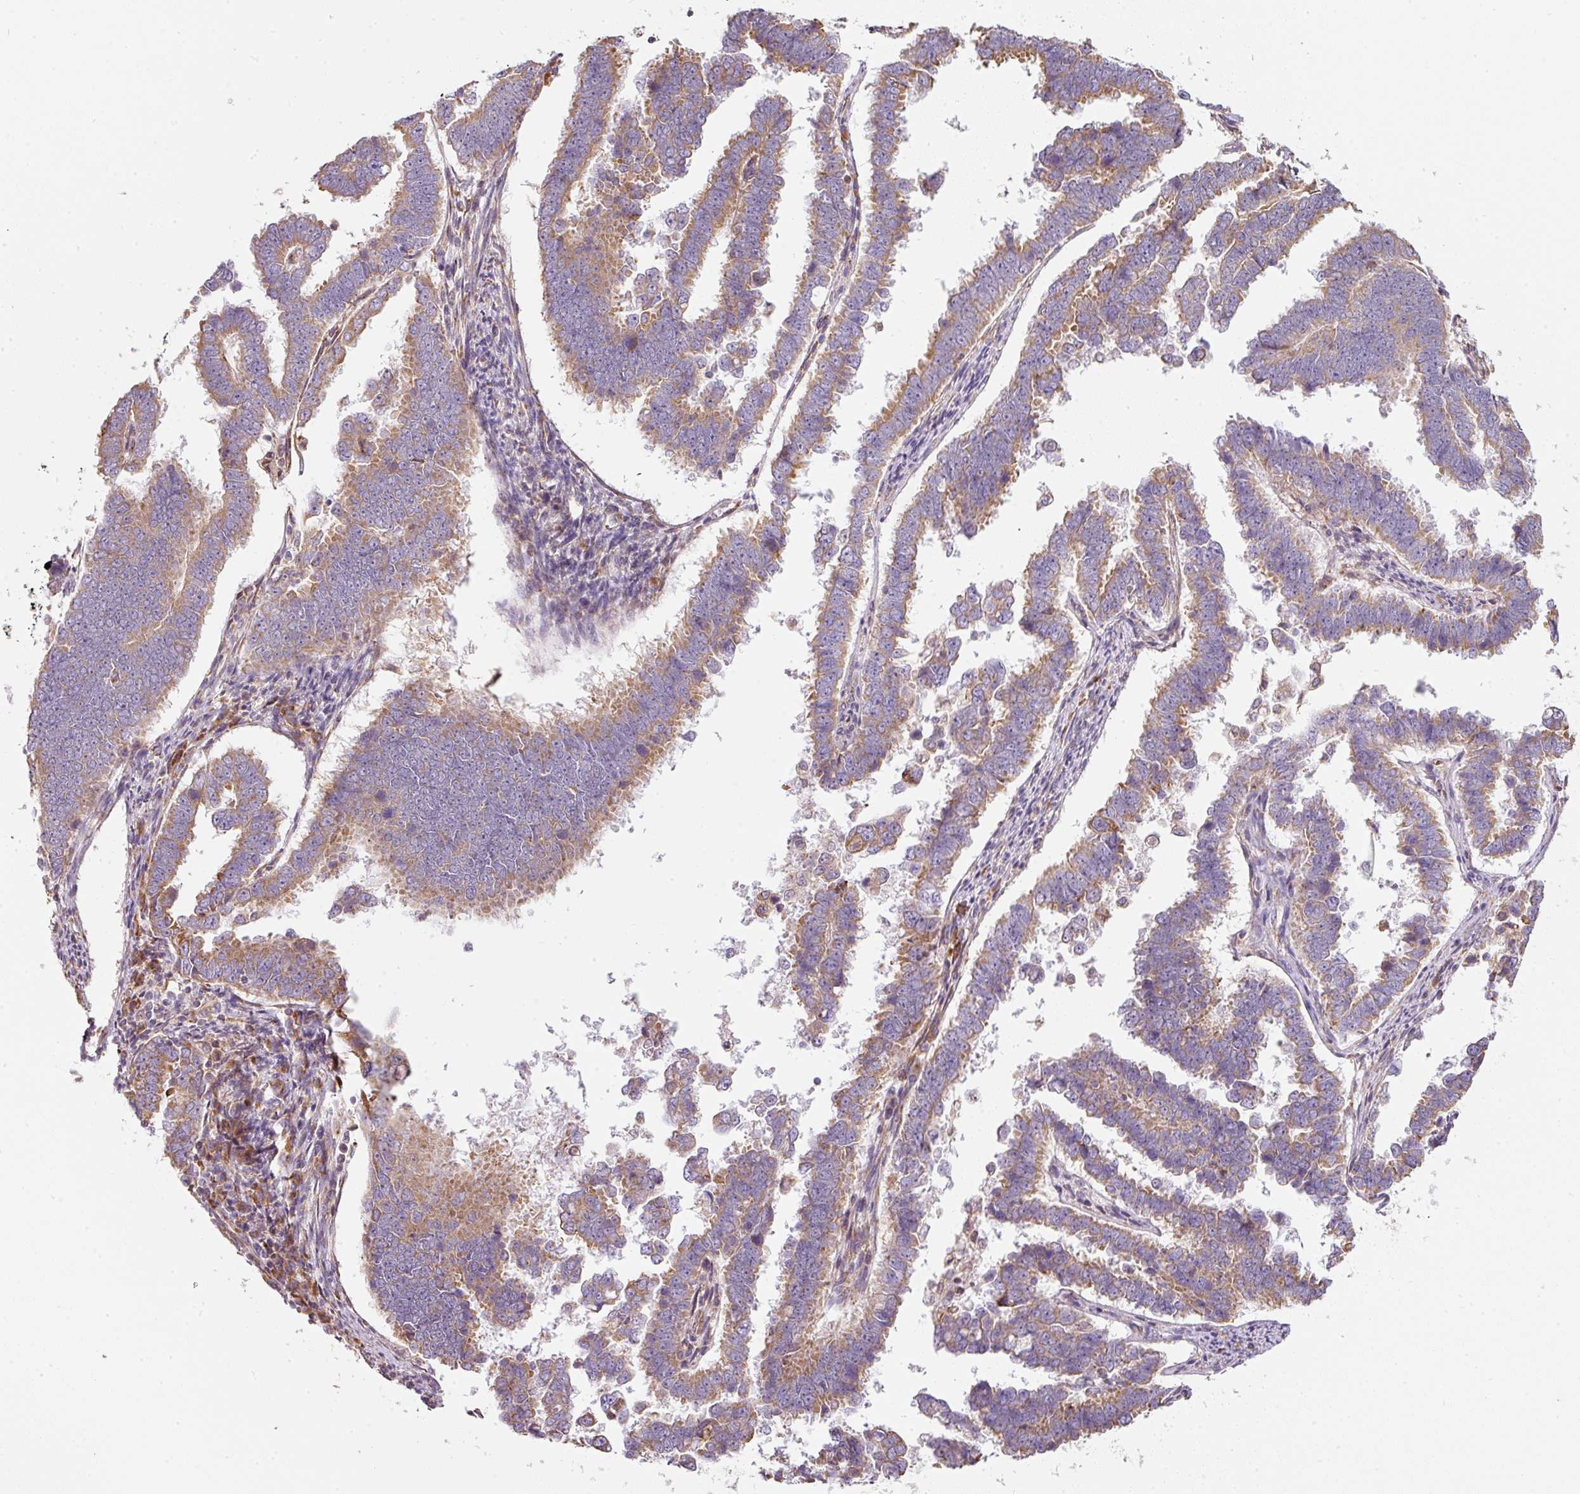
{"staining": {"intensity": "moderate", "quantity": "25%-75%", "location": "cytoplasmic/membranous"}, "tissue": "endometrial cancer", "cell_type": "Tumor cells", "image_type": "cancer", "snomed": [{"axis": "morphology", "description": "Adenocarcinoma, NOS"}, {"axis": "topography", "description": "Endometrium"}], "caption": "Immunohistochemical staining of adenocarcinoma (endometrial) demonstrates medium levels of moderate cytoplasmic/membranous protein positivity in approximately 25%-75% of tumor cells.", "gene": "MORN4", "patient": {"sex": "female", "age": 75}}